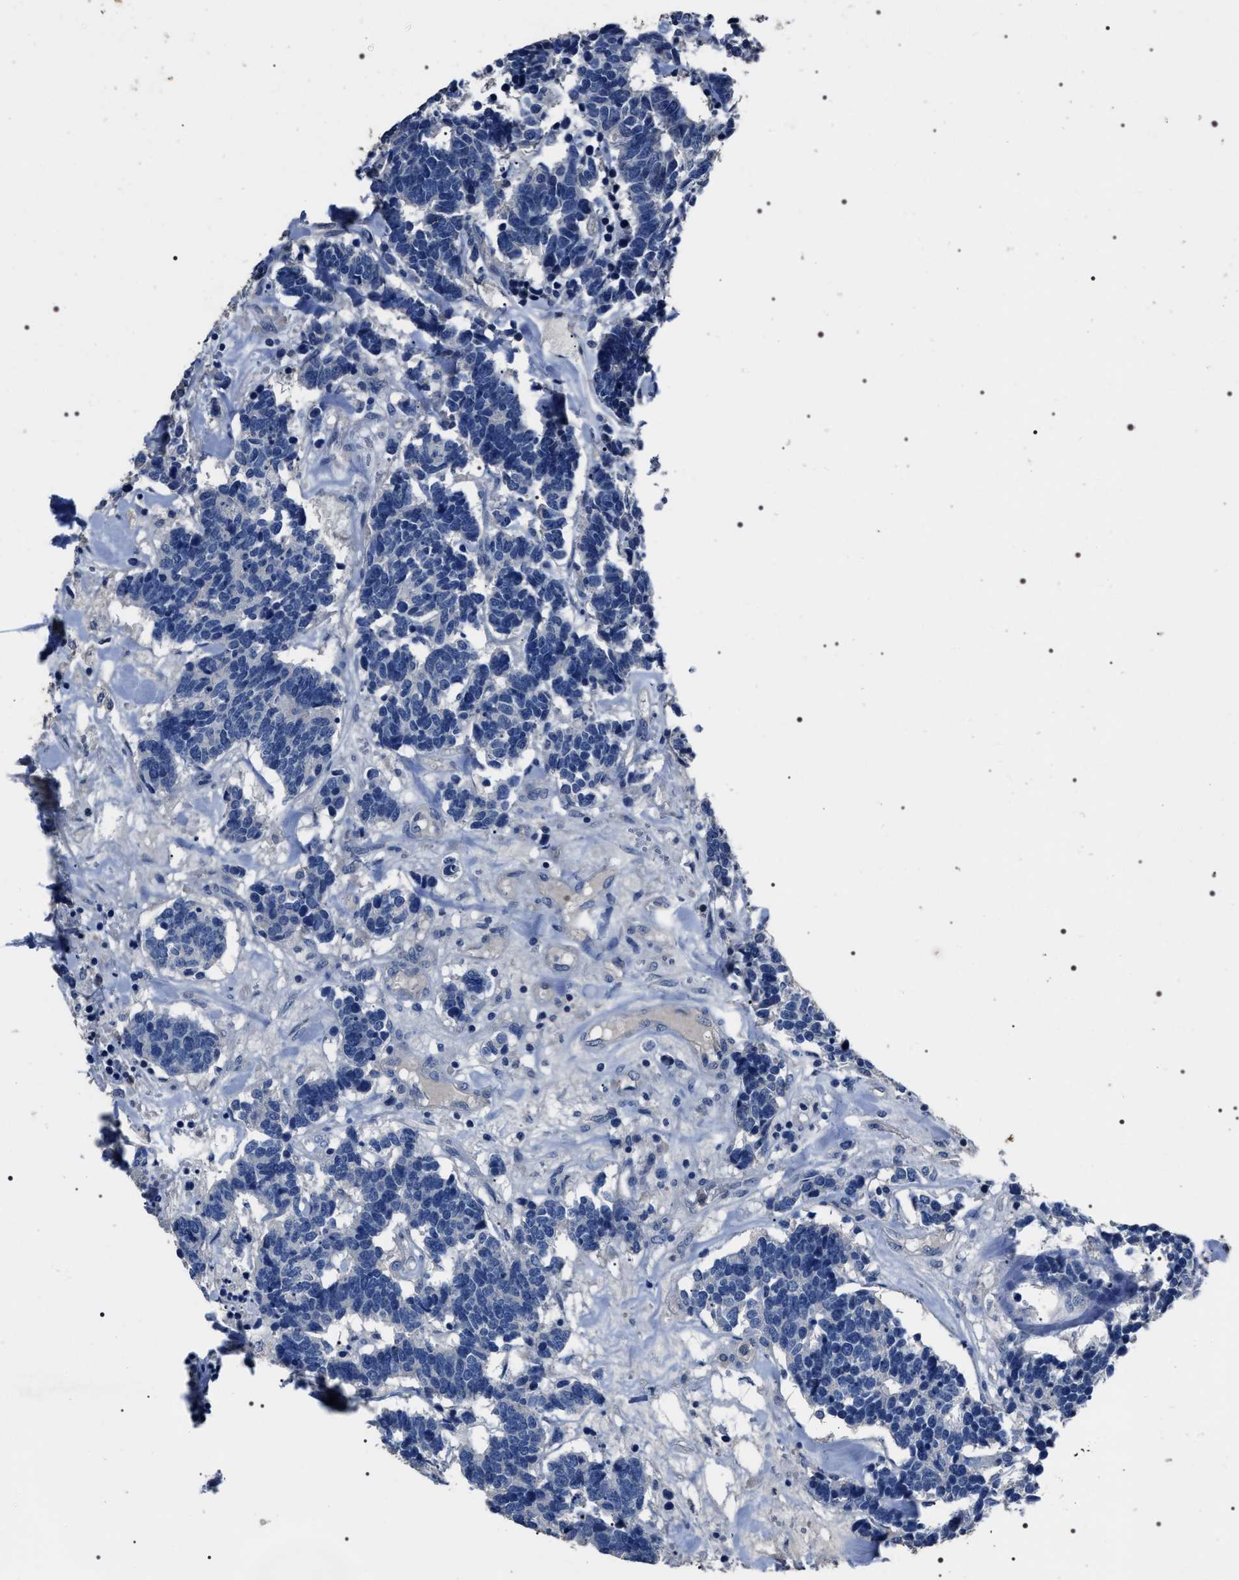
{"staining": {"intensity": "negative", "quantity": "none", "location": "none"}, "tissue": "carcinoid", "cell_type": "Tumor cells", "image_type": "cancer", "snomed": [{"axis": "morphology", "description": "Carcinoma, NOS"}, {"axis": "morphology", "description": "Carcinoid, malignant, NOS"}, {"axis": "topography", "description": "Urinary bladder"}], "caption": "Tumor cells show no significant protein expression in carcinoid.", "gene": "TRIM54", "patient": {"sex": "male", "age": 57}}